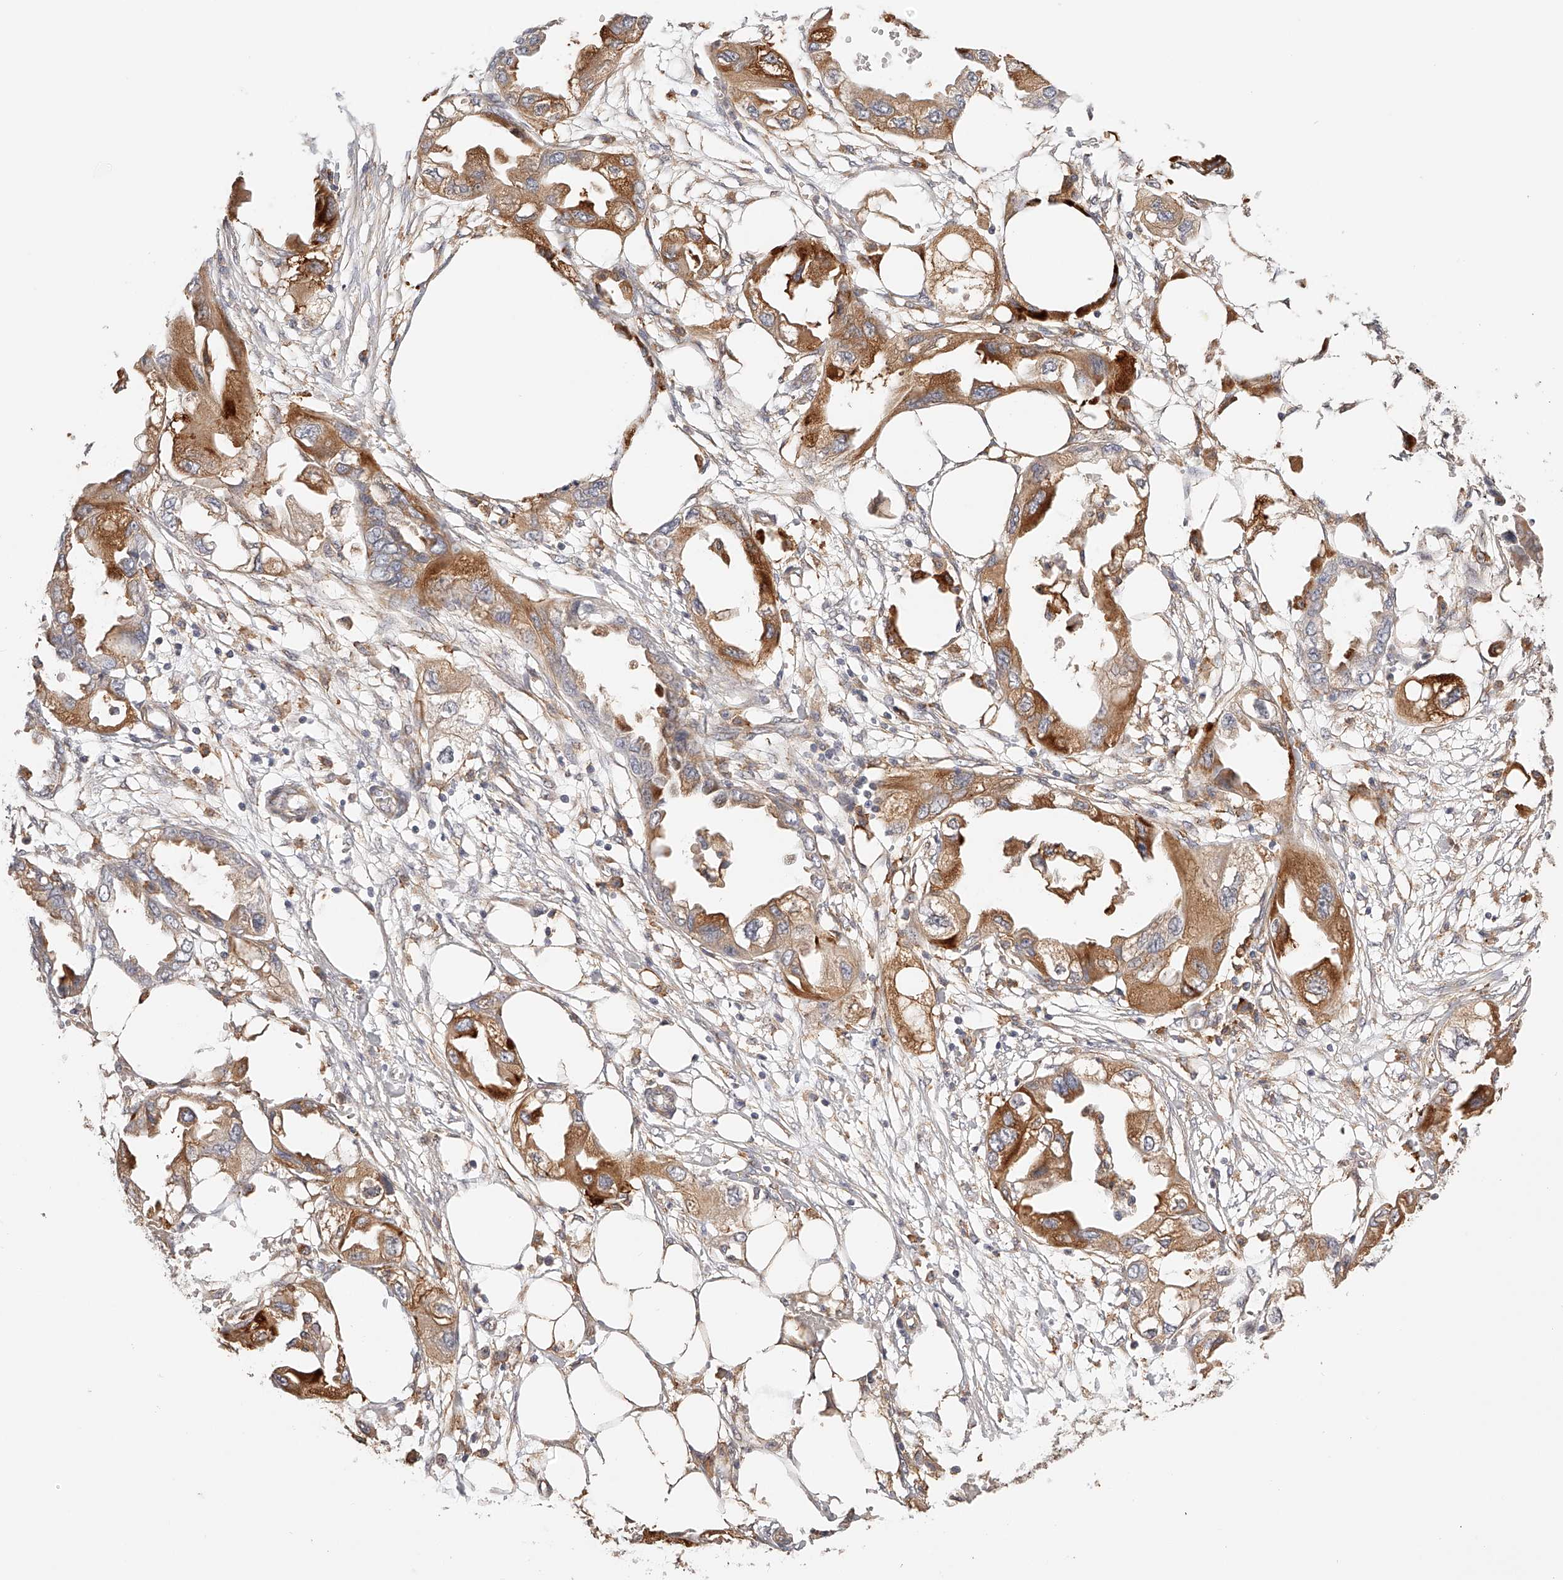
{"staining": {"intensity": "moderate", "quantity": ">75%", "location": "cytoplasmic/membranous"}, "tissue": "endometrial cancer", "cell_type": "Tumor cells", "image_type": "cancer", "snomed": [{"axis": "morphology", "description": "Adenocarcinoma, NOS"}, {"axis": "morphology", "description": "Adenocarcinoma, metastatic, NOS"}, {"axis": "topography", "description": "Adipose tissue"}, {"axis": "topography", "description": "Endometrium"}], "caption": "Endometrial cancer stained with IHC displays moderate cytoplasmic/membranous expression in approximately >75% of tumor cells.", "gene": "SYNC", "patient": {"sex": "female", "age": 67}}